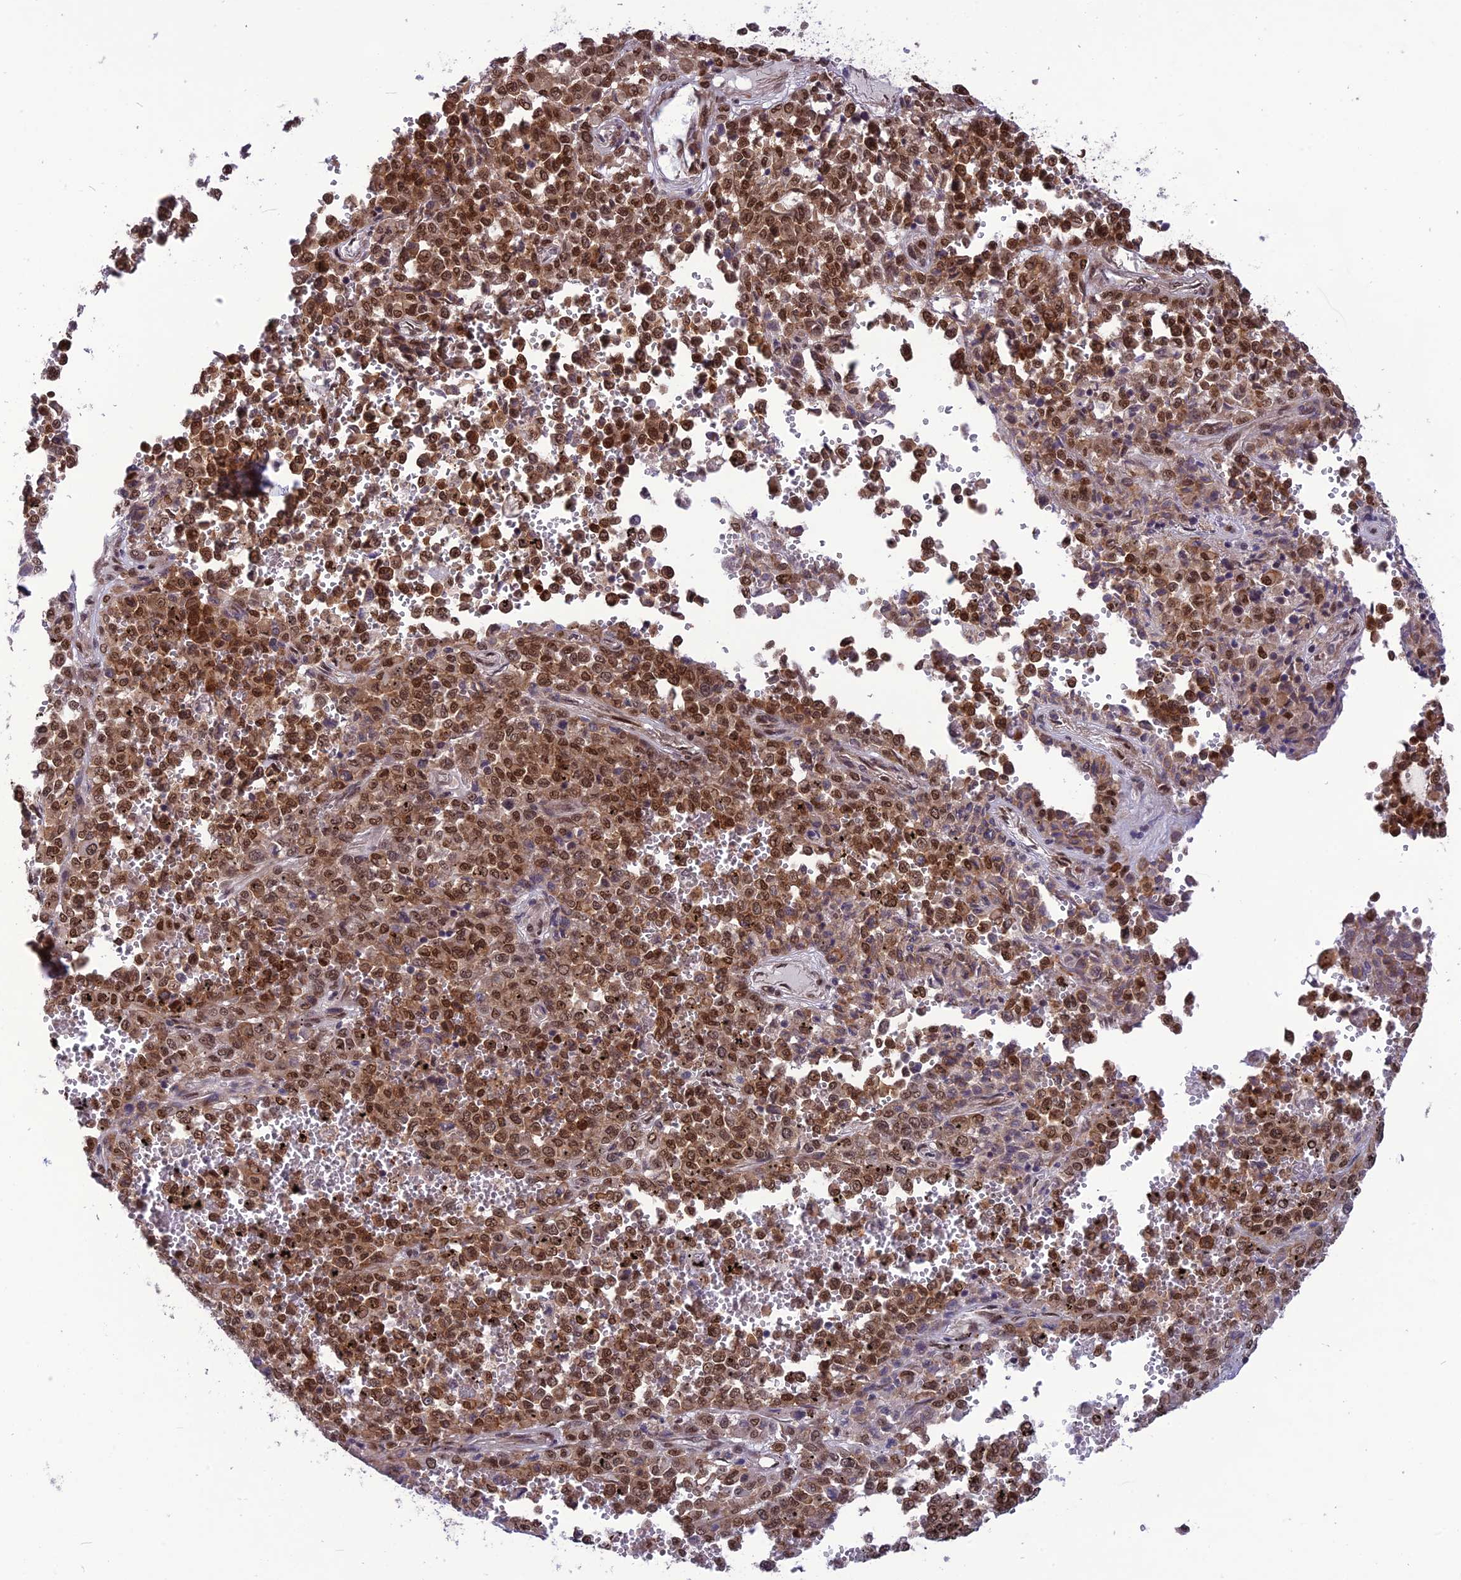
{"staining": {"intensity": "moderate", "quantity": ">75%", "location": "nuclear"}, "tissue": "melanoma", "cell_type": "Tumor cells", "image_type": "cancer", "snomed": [{"axis": "morphology", "description": "Malignant melanoma, Metastatic site"}, {"axis": "topography", "description": "Pancreas"}], "caption": "Immunohistochemistry image of human malignant melanoma (metastatic site) stained for a protein (brown), which displays medium levels of moderate nuclear positivity in about >75% of tumor cells.", "gene": "RTRAF", "patient": {"sex": "female", "age": 30}}